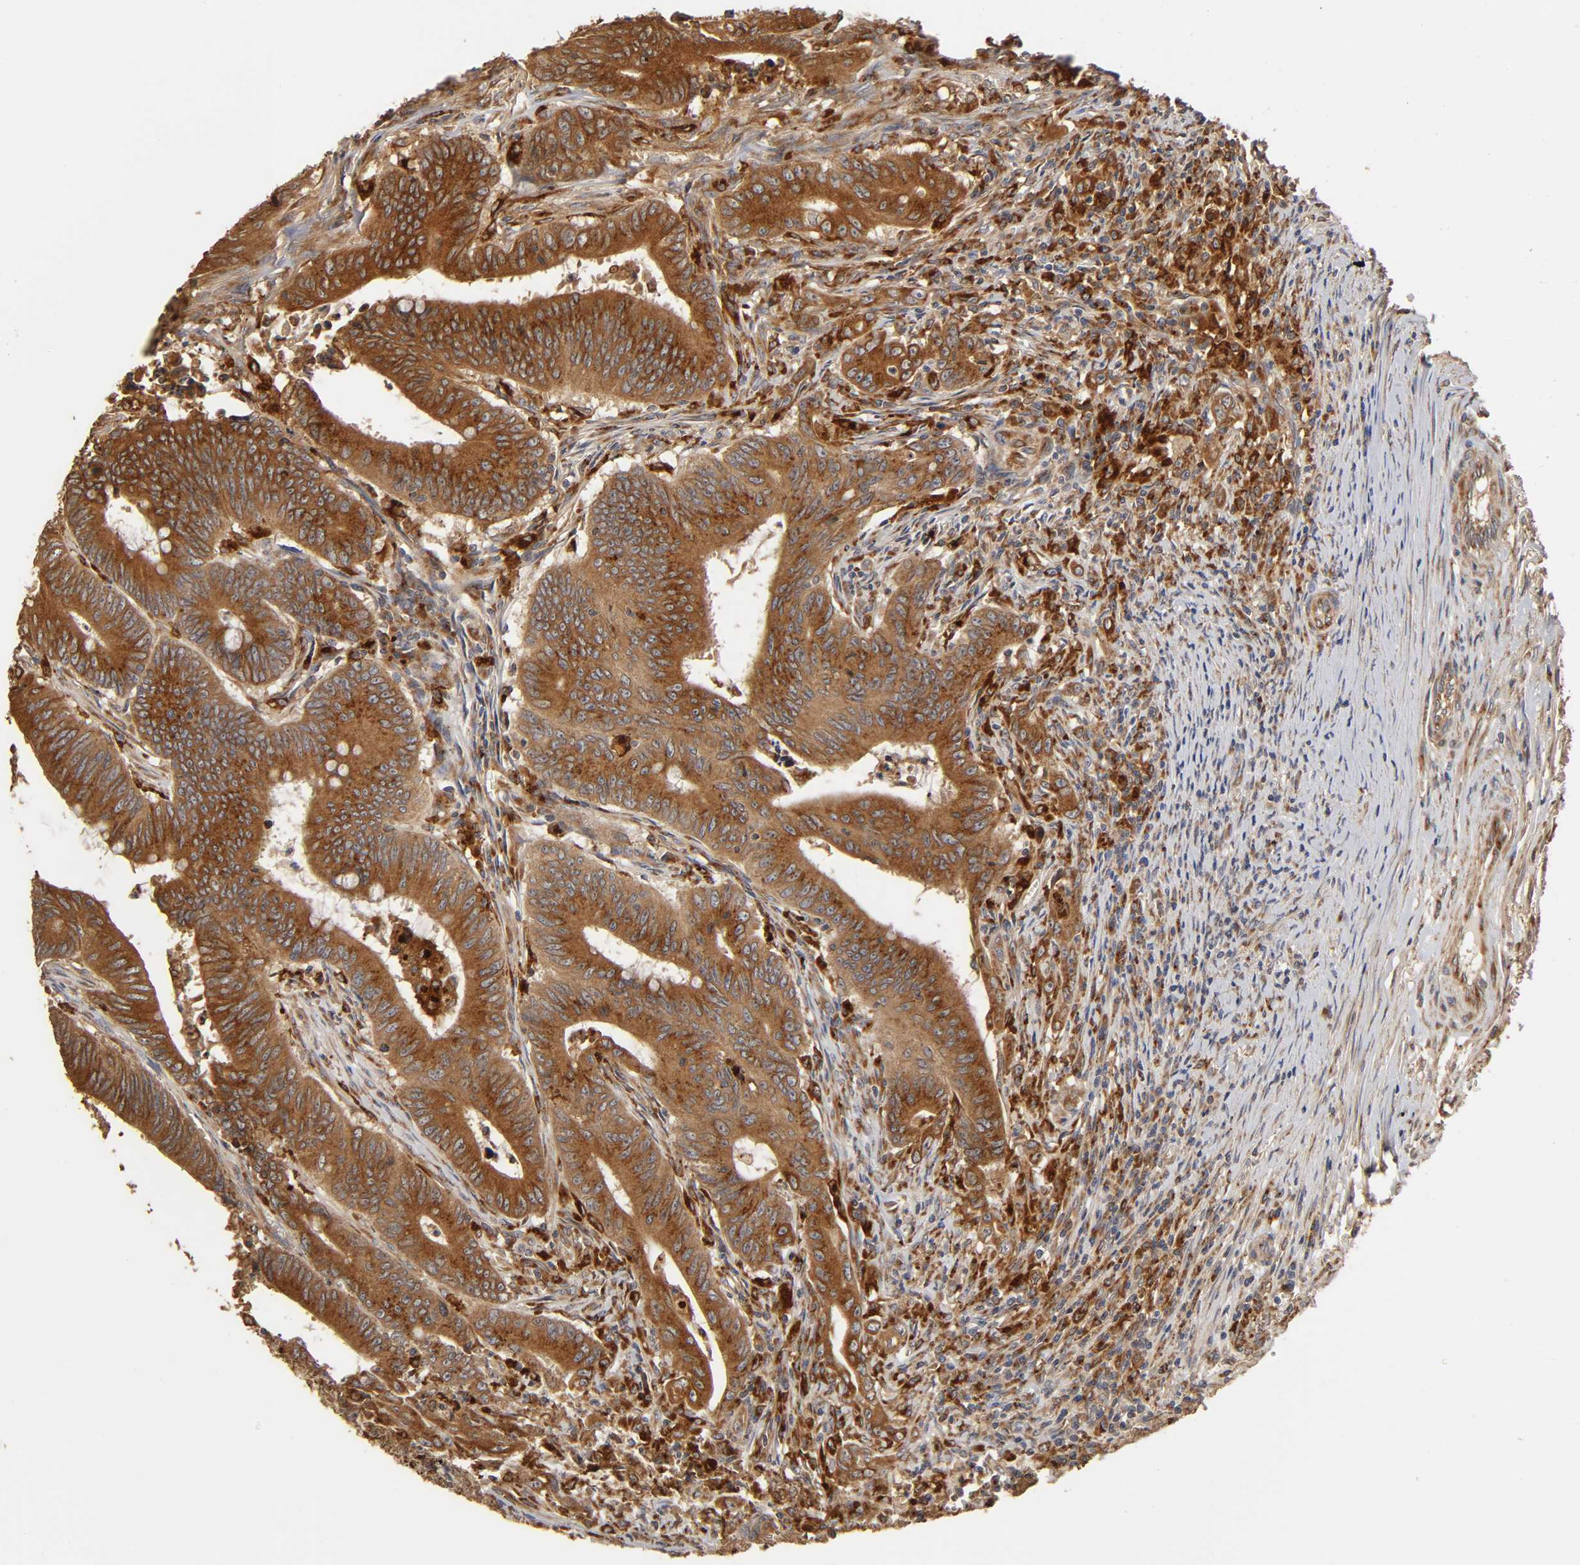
{"staining": {"intensity": "moderate", "quantity": ">75%", "location": "cytoplasmic/membranous"}, "tissue": "colorectal cancer", "cell_type": "Tumor cells", "image_type": "cancer", "snomed": [{"axis": "morphology", "description": "Adenocarcinoma, NOS"}, {"axis": "topography", "description": "Colon"}], "caption": "This is a micrograph of IHC staining of colorectal cancer, which shows moderate staining in the cytoplasmic/membranous of tumor cells.", "gene": "GNPTG", "patient": {"sex": "male", "age": 45}}